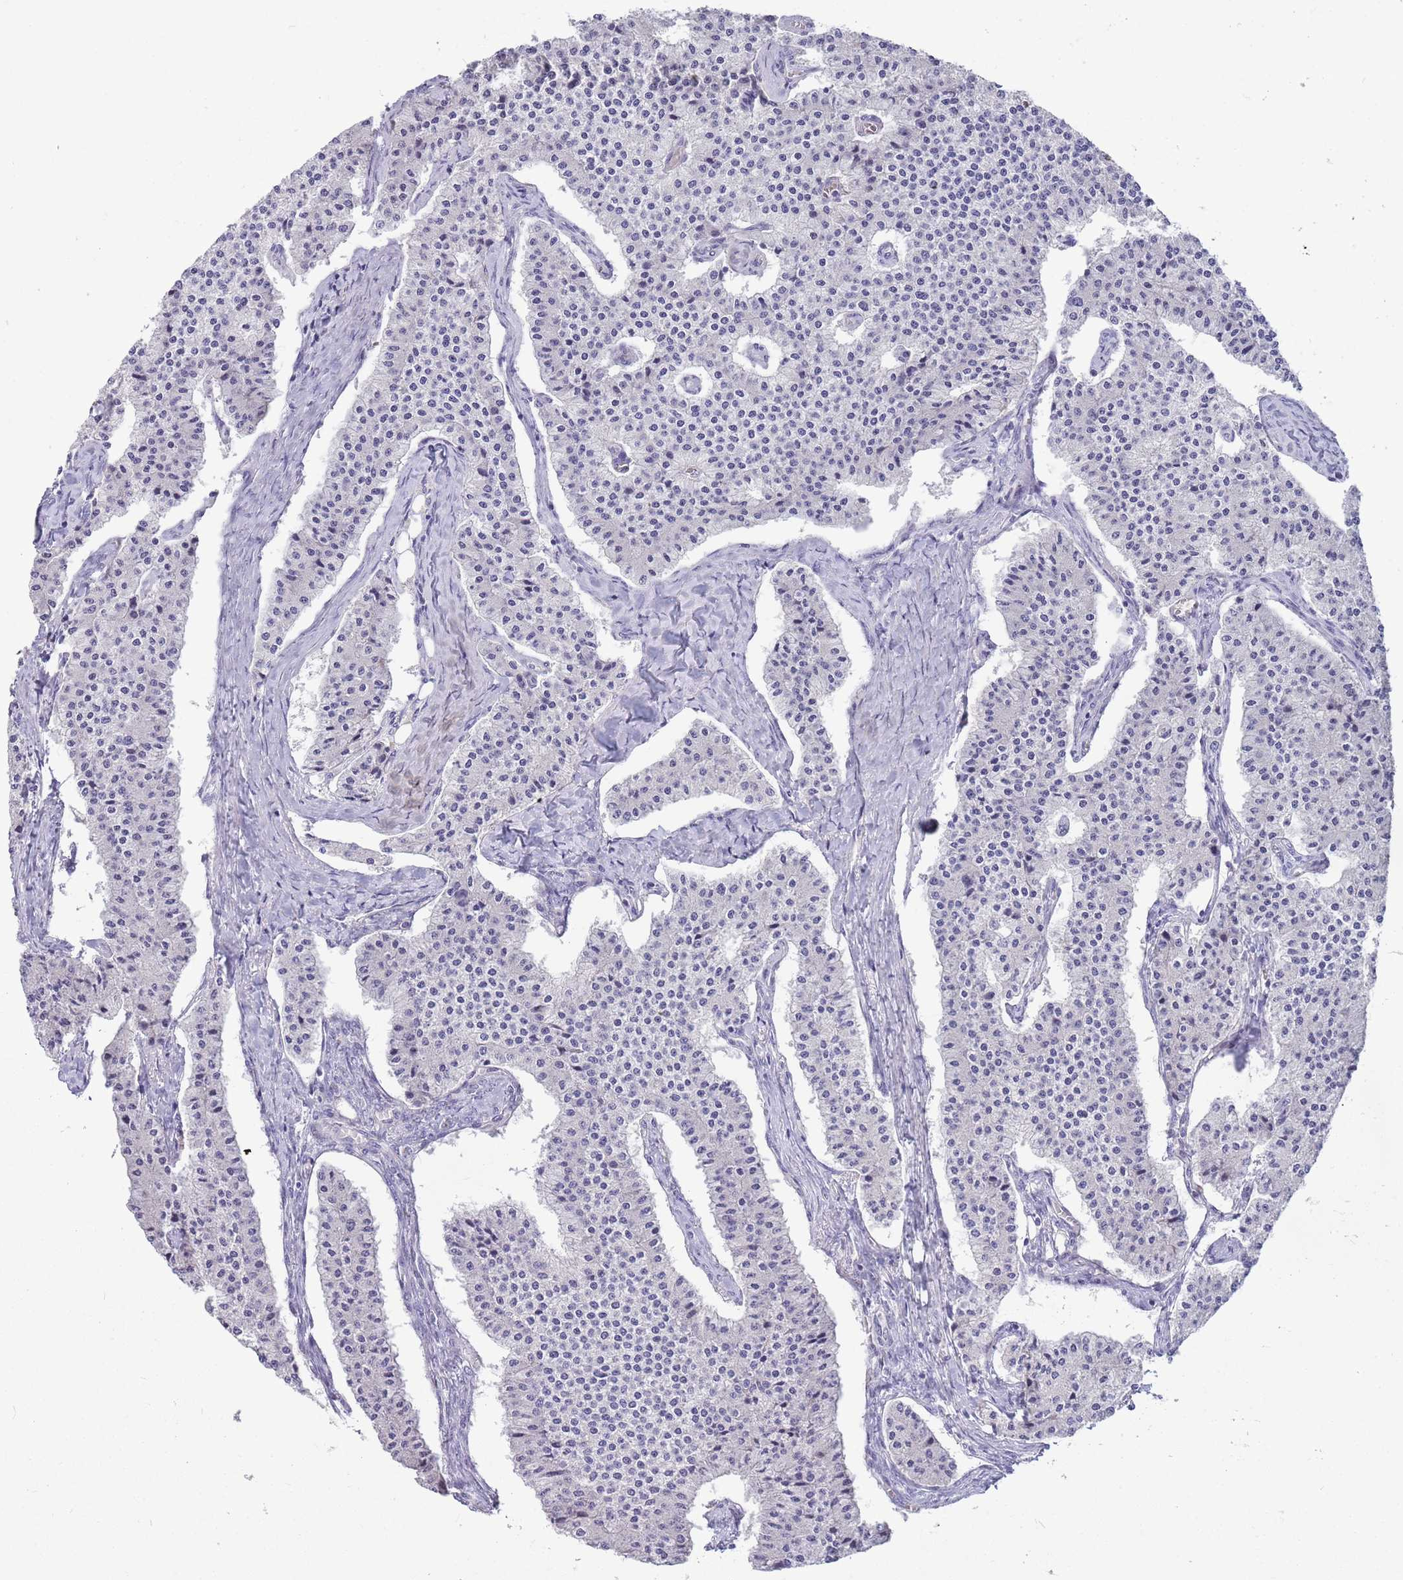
{"staining": {"intensity": "negative", "quantity": "none", "location": "none"}, "tissue": "carcinoid", "cell_type": "Tumor cells", "image_type": "cancer", "snomed": [{"axis": "morphology", "description": "Carcinoid, malignant, NOS"}, {"axis": "topography", "description": "Colon"}], "caption": "This micrograph is of carcinoid (malignant) stained with immunohistochemistry to label a protein in brown with the nuclei are counter-stained blue. There is no staining in tumor cells.", "gene": "DDHD1", "patient": {"sex": "female", "age": 52}}